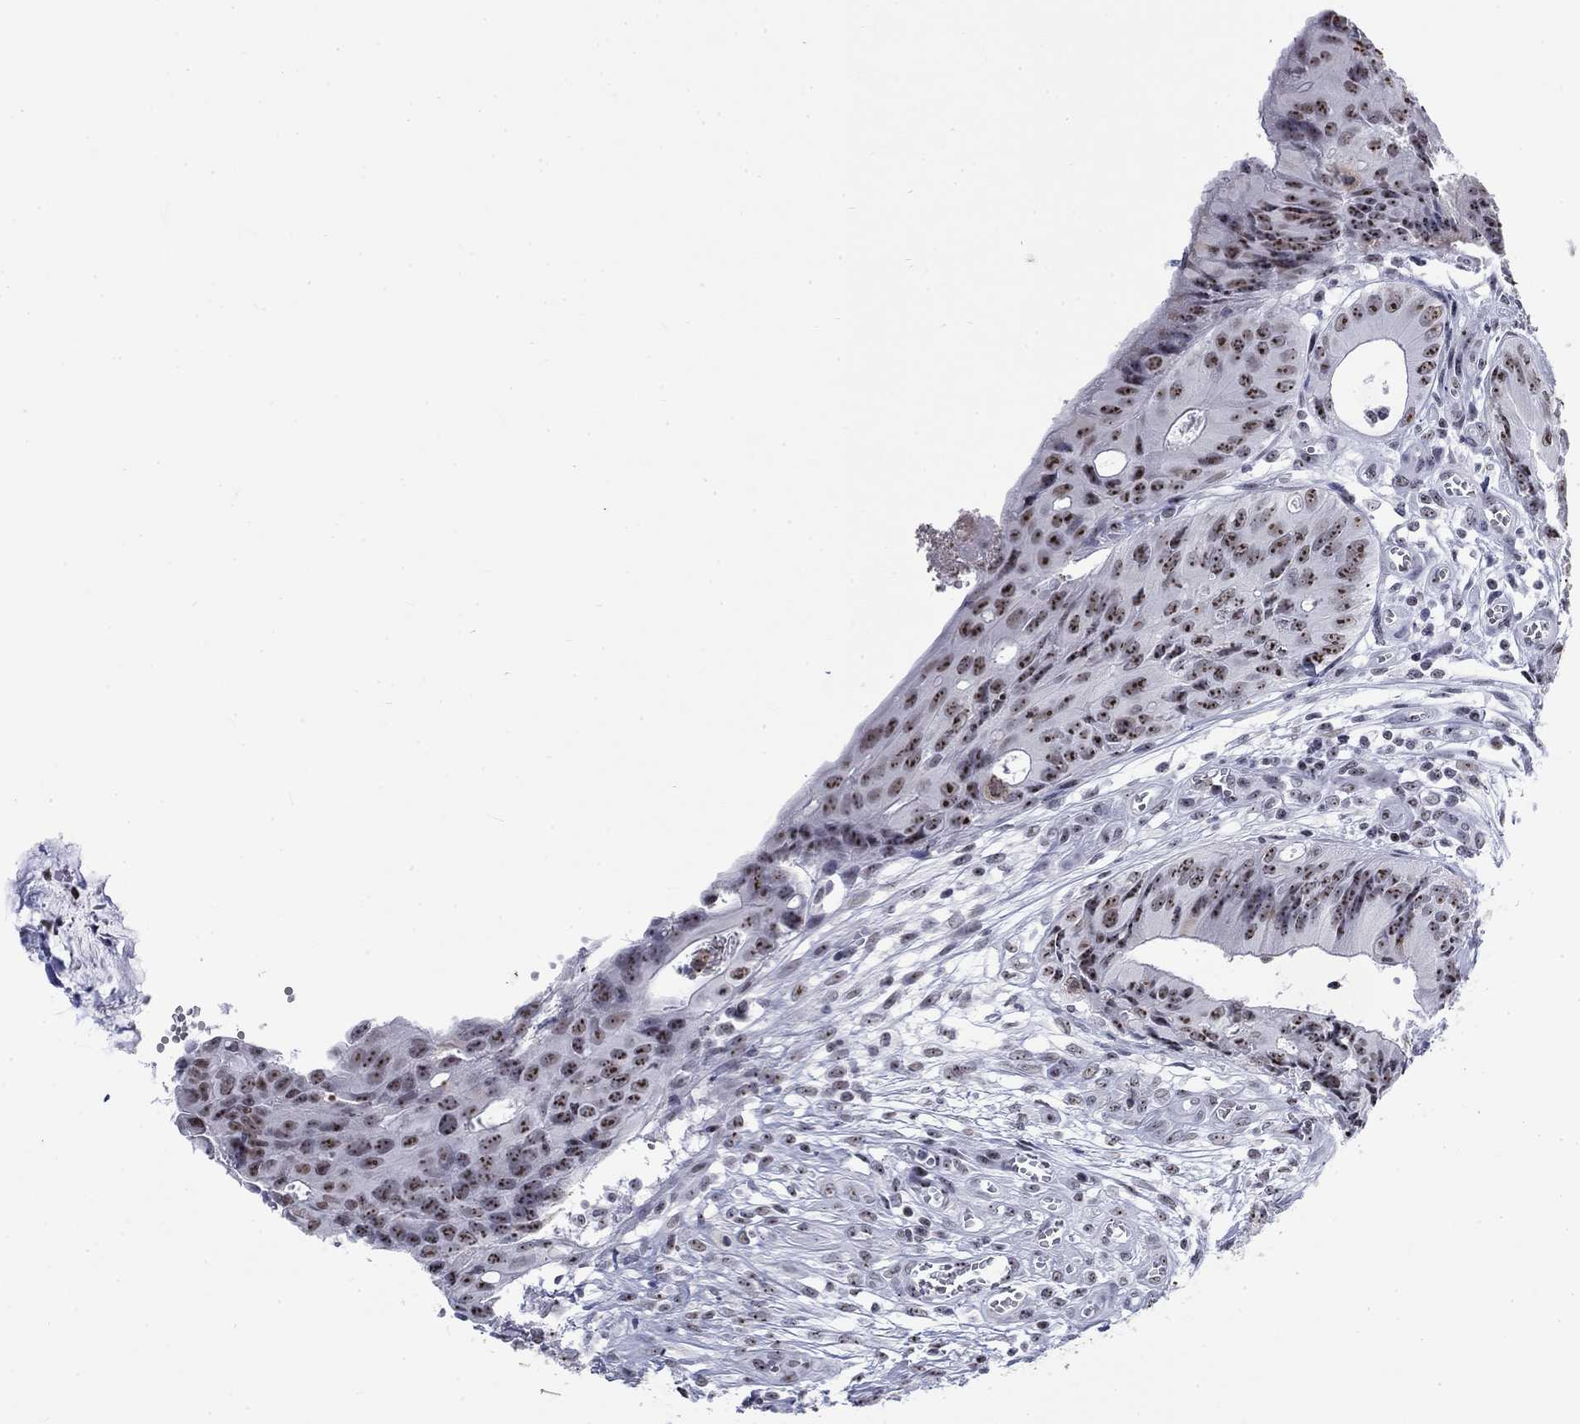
{"staining": {"intensity": "moderate", "quantity": "25%-75%", "location": "nuclear"}, "tissue": "colorectal cancer", "cell_type": "Tumor cells", "image_type": "cancer", "snomed": [{"axis": "morphology", "description": "Normal tissue, NOS"}, {"axis": "morphology", "description": "Adenocarcinoma, NOS"}, {"axis": "topography", "description": "Colon"}], "caption": "Human adenocarcinoma (colorectal) stained with a protein marker shows moderate staining in tumor cells.", "gene": "CSRNP3", "patient": {"sex": "male", "age": 65}}